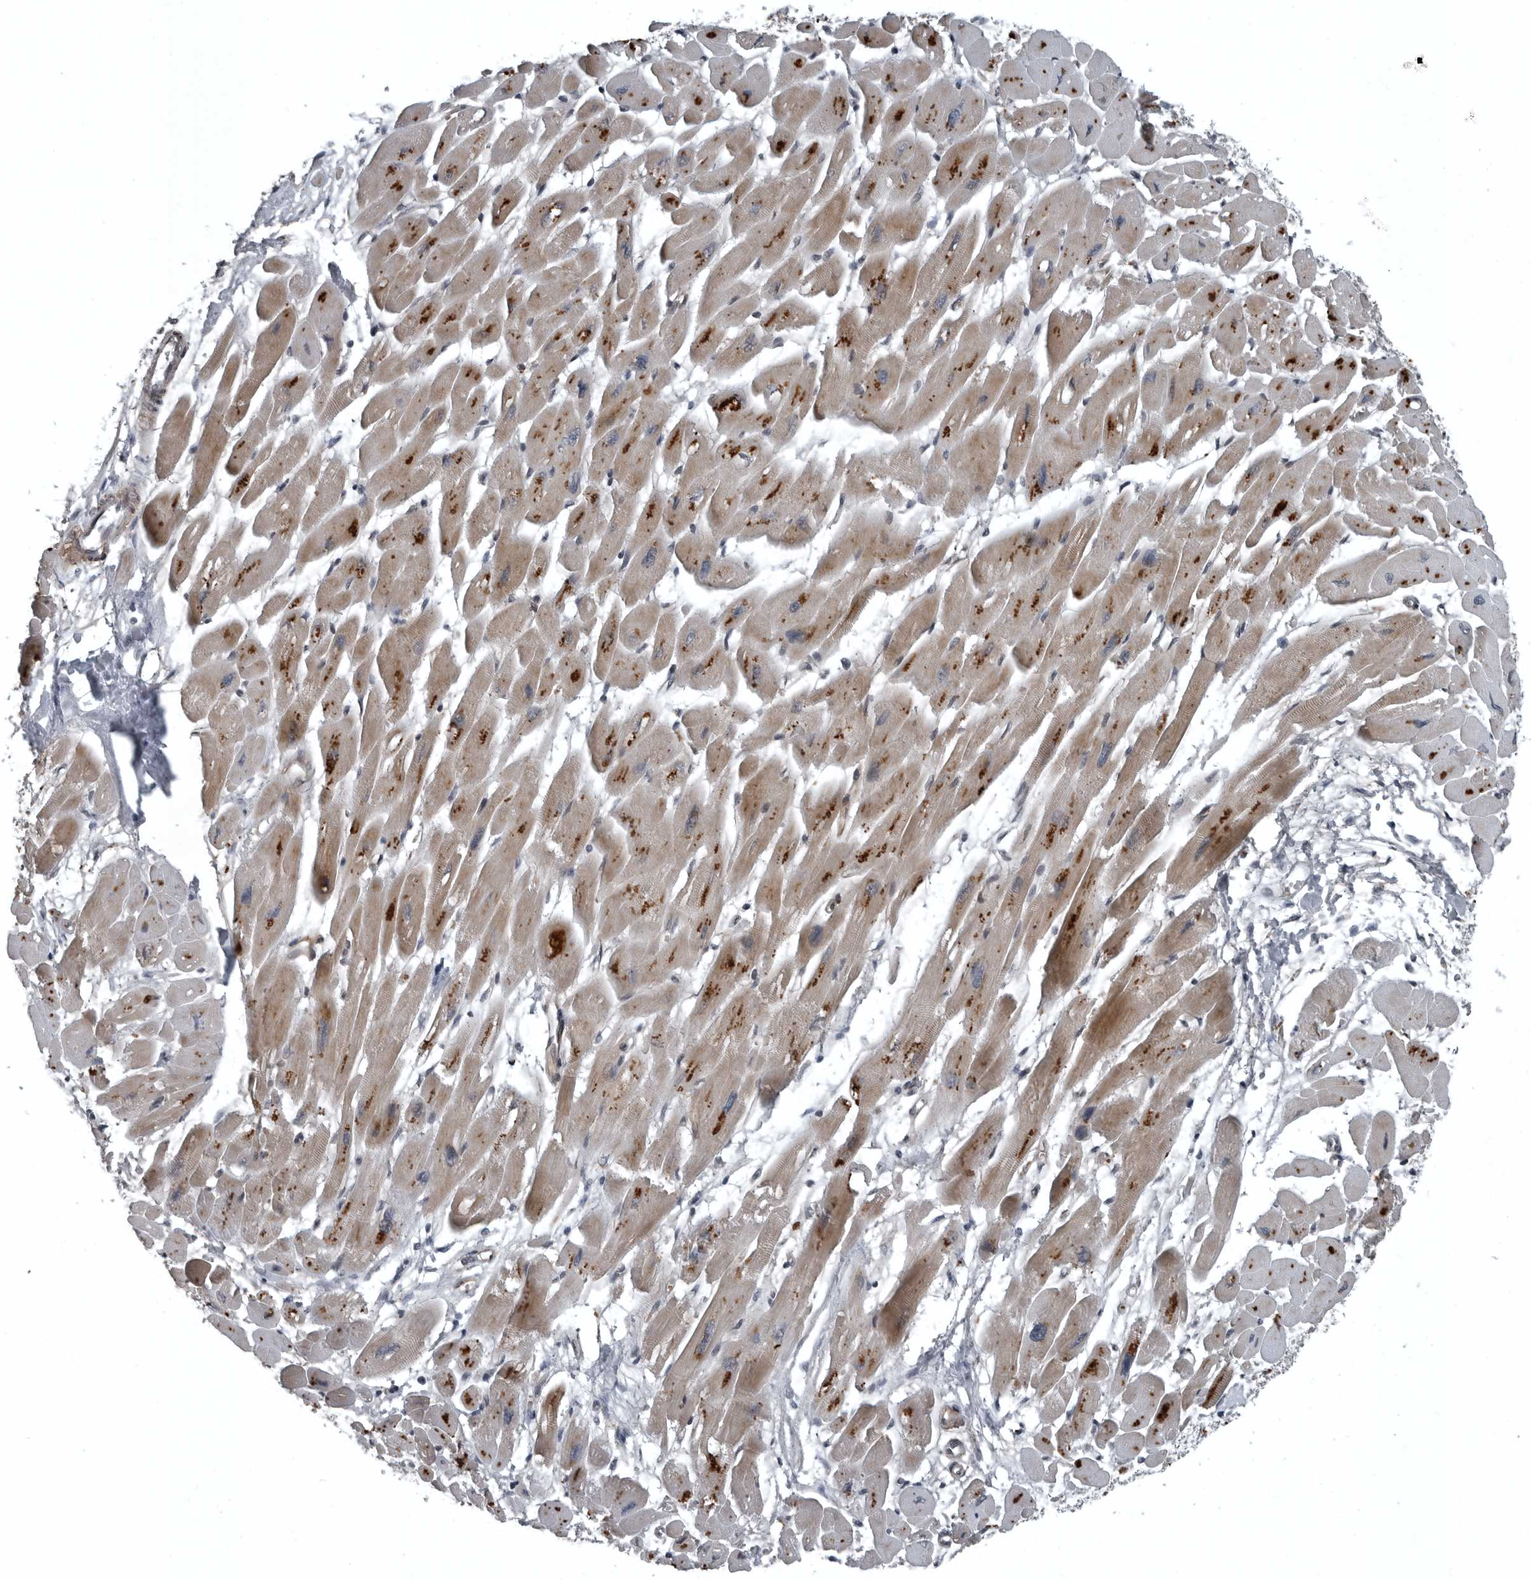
{"staining": {"intensity": "strong", "quantity": "<25%", "location": "cytoplasmic/membranous"}, "tissue": "heart muscle", "cell_type": "Cardiomyocytes", "image_type": "normal", "snomed": [{"axis": "morphology", "description": "Normal tissue, NOS"}, {"axis": "topography", "description": "Heart"}], "caption": "Heart muscle stained with a brown dye reveals strong cytoplasmic/membranous positive staining in about <25% of cardiomyocytes.", "gene": "GAK", "patient": {"sex": "female", "age": 54}}